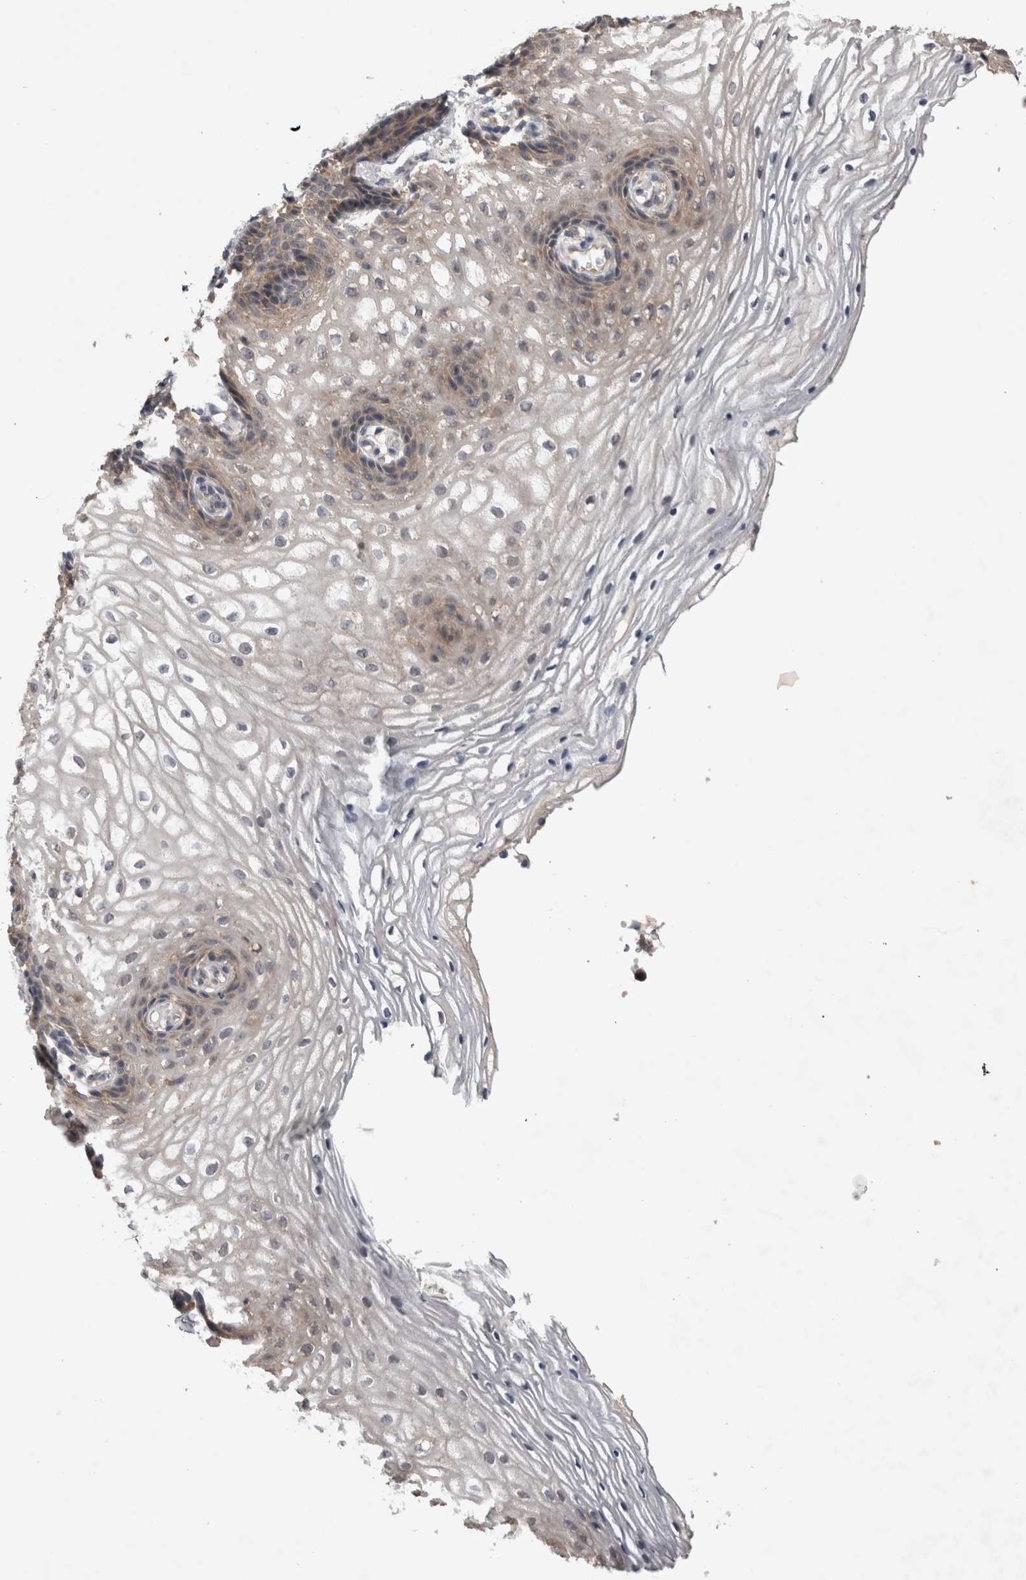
{"staining": {"intensity": "weak", "quantity": "25%-75%", "location": "cytoplasmic/membranous"}, "tissue": "vagina", "cell_type": "Squamous epithelial cells", "image_type": "normal", "snomed": [{"axis": "morphology", "description": "Normal tissue, NOS"}, {"axis": "topography", "description": "Vagina"}], "caption": "IHC histopathology image of benign human vagina stained for a protein (brown), which shows low levels of weak cytoplasmic/membranous expression in approximately 25%-75% of squamous epithelial cells.", "gene": "ZNF114", "patient": {"sex": "female", "age": 60}}